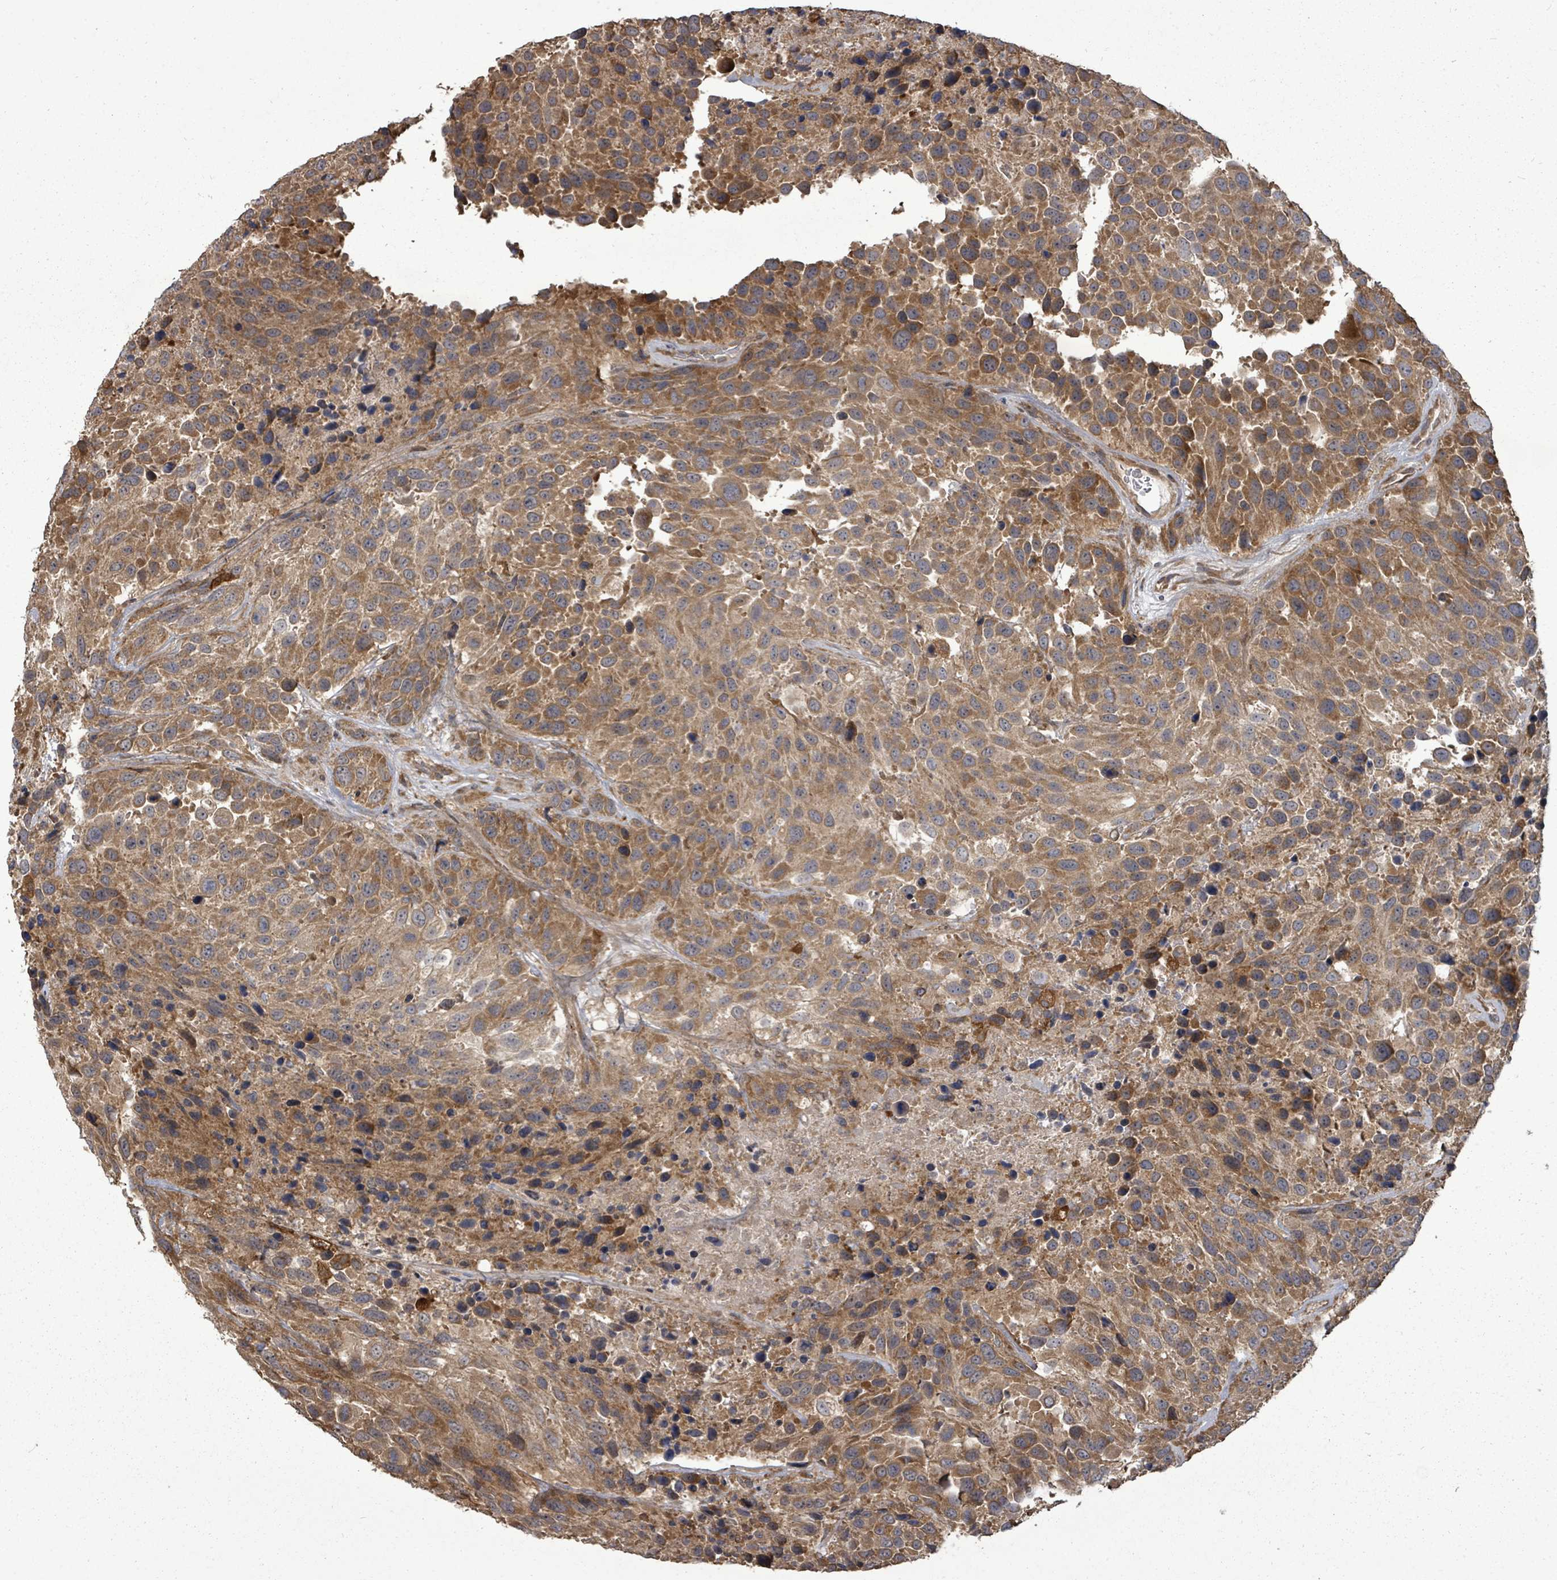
{"staining": {"intensity": "moderate", "quantity": ">75%", "location": "cytoplasmic/membranous"}, "tissue": "urothelial cancer", "cell_type": "Tumor cells", "image_type": "cancer", "snomed": [{"axis": "morphology", "description": "Urothelial carcinoma, High grade"}, {"axis": "topography", "description": "Urinary bladder"}], "caption": "This is an image of immunohistochemistry staining of high-grade urothelial carcinoma, which shows moderate staining in the cytoplasmic/membranous of tumor cells.", "gene": "EIF3C", "patient": {"sex": "female", "age": 70}}